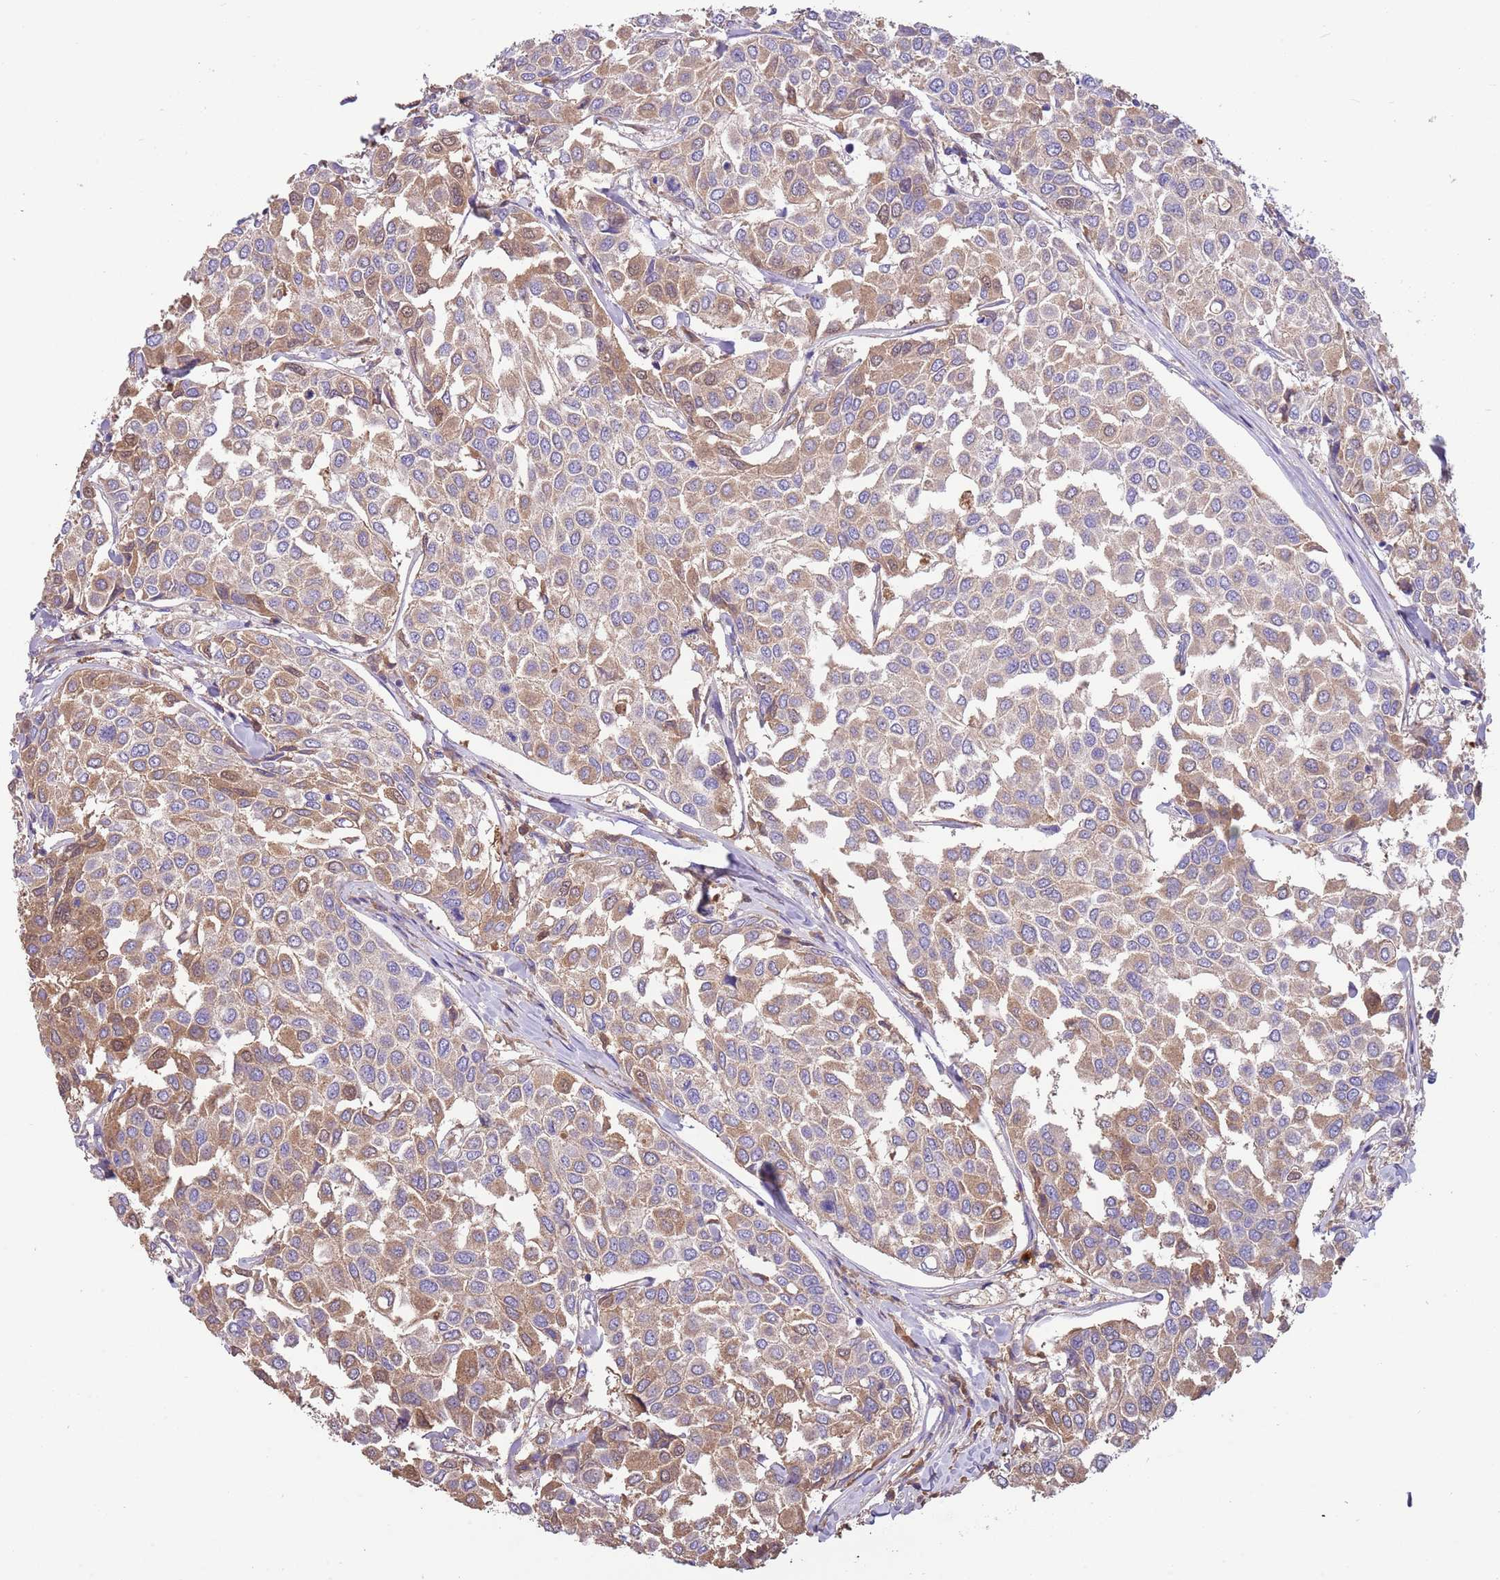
{"staining": {"intensity": "moderate", "quantity": ">75%", "location": "cytoplasmic/membranous"}, "tissue": "breast cancer", "cell_type": "Tumor cells", "image_type": "cancer", "snomed": [{"axis": "morphology", "description": "Duct carcinoma"}, {"axis": "topography", "description": "Breast"}], "caption": "Breast cancer (intraductal carcinoma) stained for a protein demonstrates moderate cytoplasmic/membranous positivity in tumor cells.", "gene": "TRMO", "patient": {"sex": "female", "age": 55}}